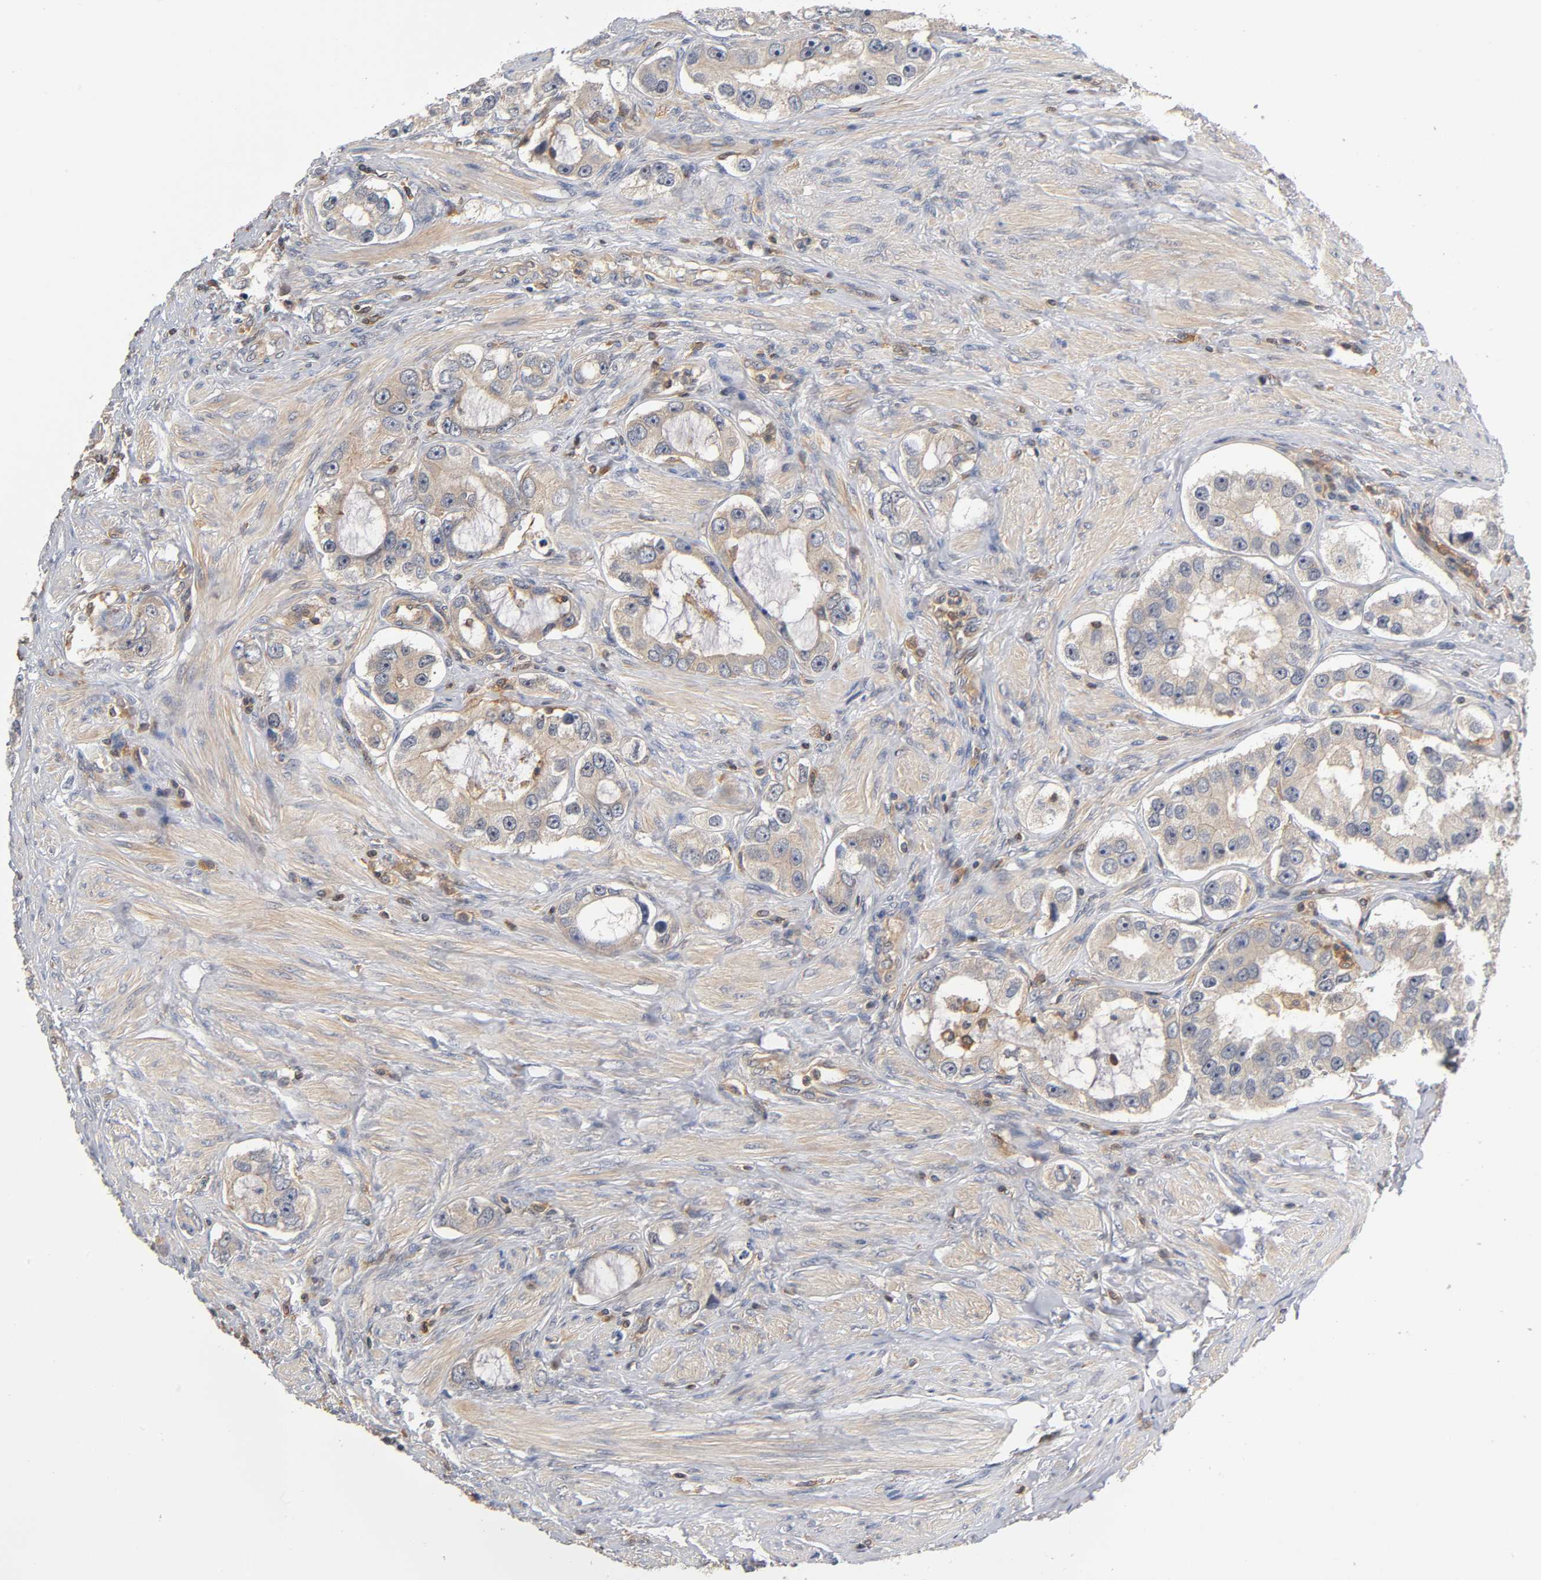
{"staining": {"intensity": "moderate", "quantity": ">75%", "location": "cytoplasmic/membranous"}, "tissue": "prostate cancer", "cell_type": "Tumor cells", "image_type": "cancer", "snomed": [{"axis": "morphology", "description": "Adenocarcinoma, High grade"}, {"axis": "topography", "description": "Prostate"}], "caption": "A brown stain shows moderate cytoplasmic/membranous expression of a protein in human prostate cancer tumor cells.", "gene": "ACTR2", "patient": {"sex": "male", "age": 63}}